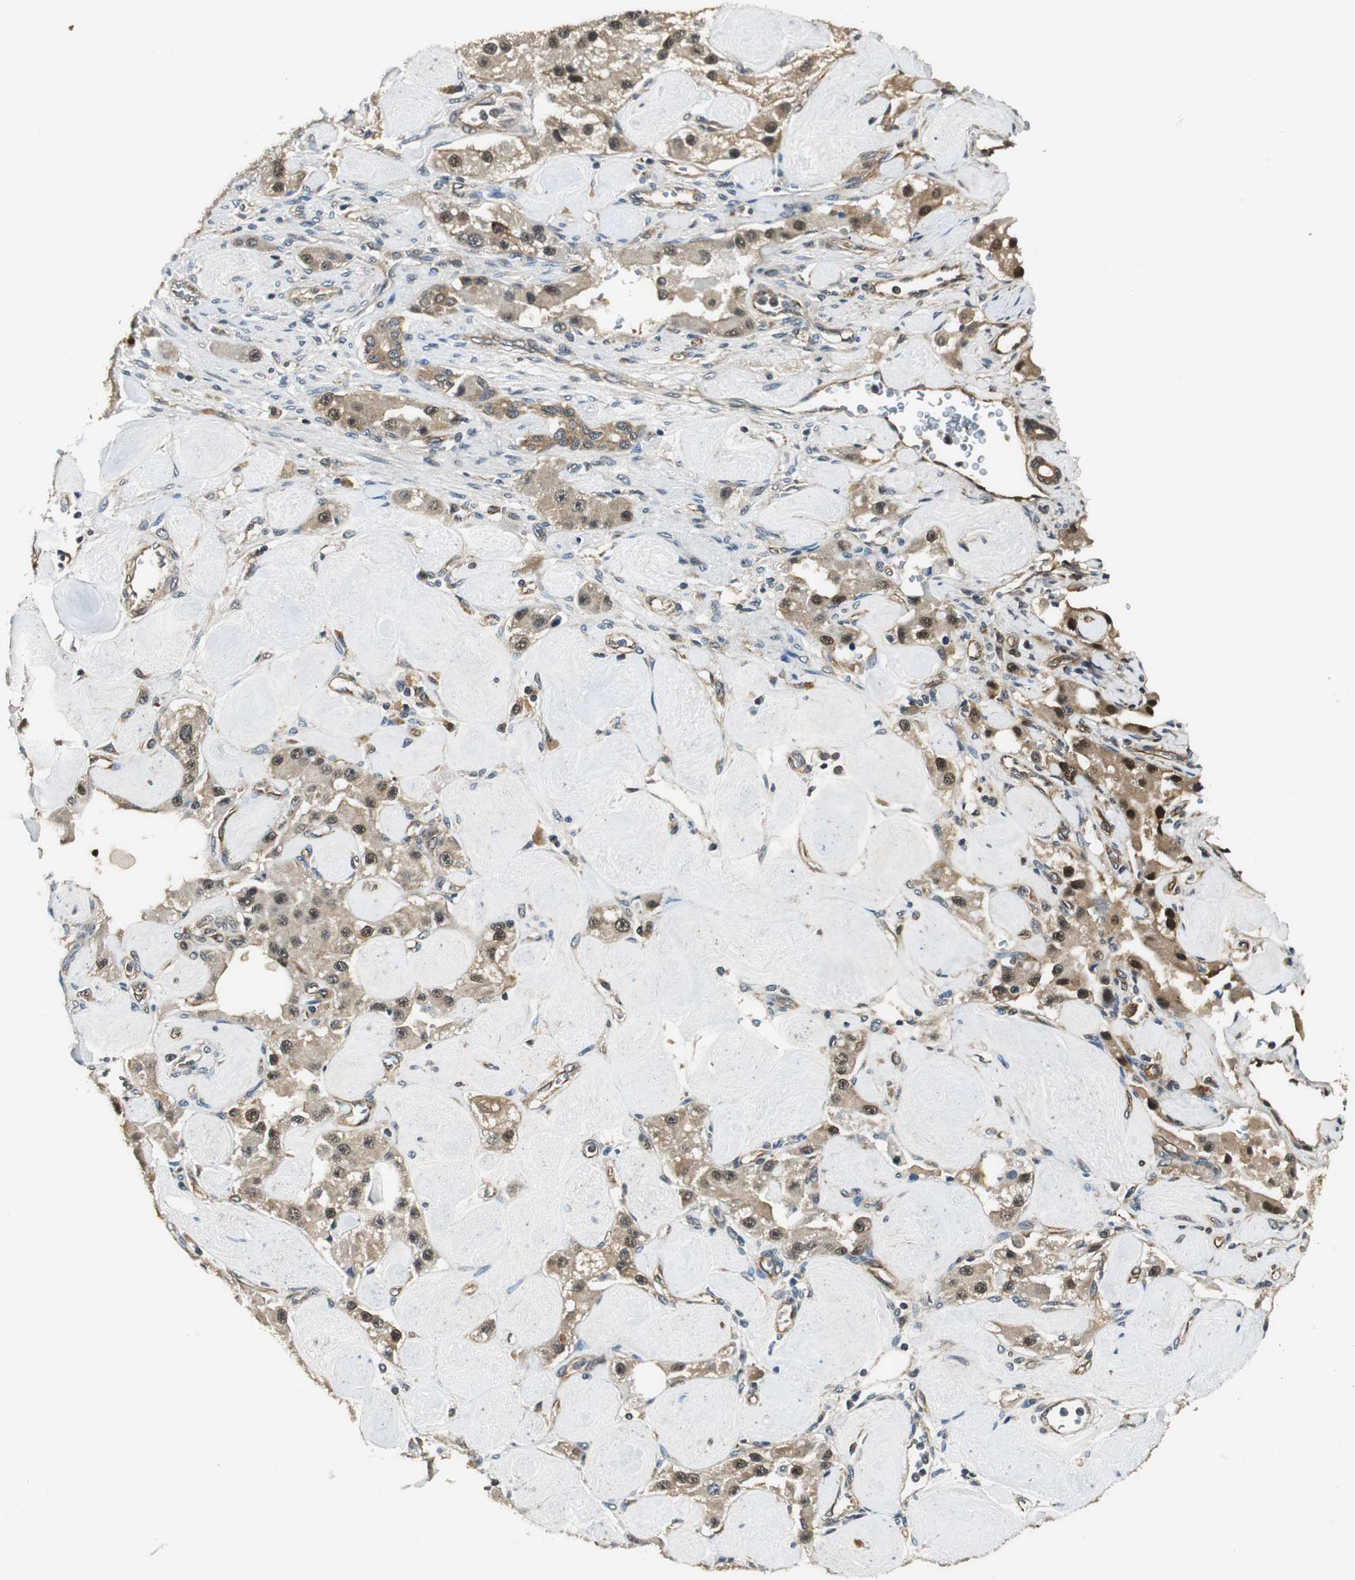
{"staining": {"intensity": "weak", "quantity": ">75%", "location": "cytoplasmic/membranous,nuclear"}, "tissue": "carcinoid", "cell_type": "Tumor cells", "image_type": "cancer", "snomed": [{"axis": "morphology", "description": "Carcinoid, malignant, NOS"}, {"axis": "topography", "description": "Pancreas"}], "caption": "There is low levels of weak cytoplasmic/membranous and nuclear staining in tumor cells of carcinoid, as demonstrated by immunohistochemical staining (brown color).", "gene": "PSMB4", "patient": {"sex": "male", "age": 41}}